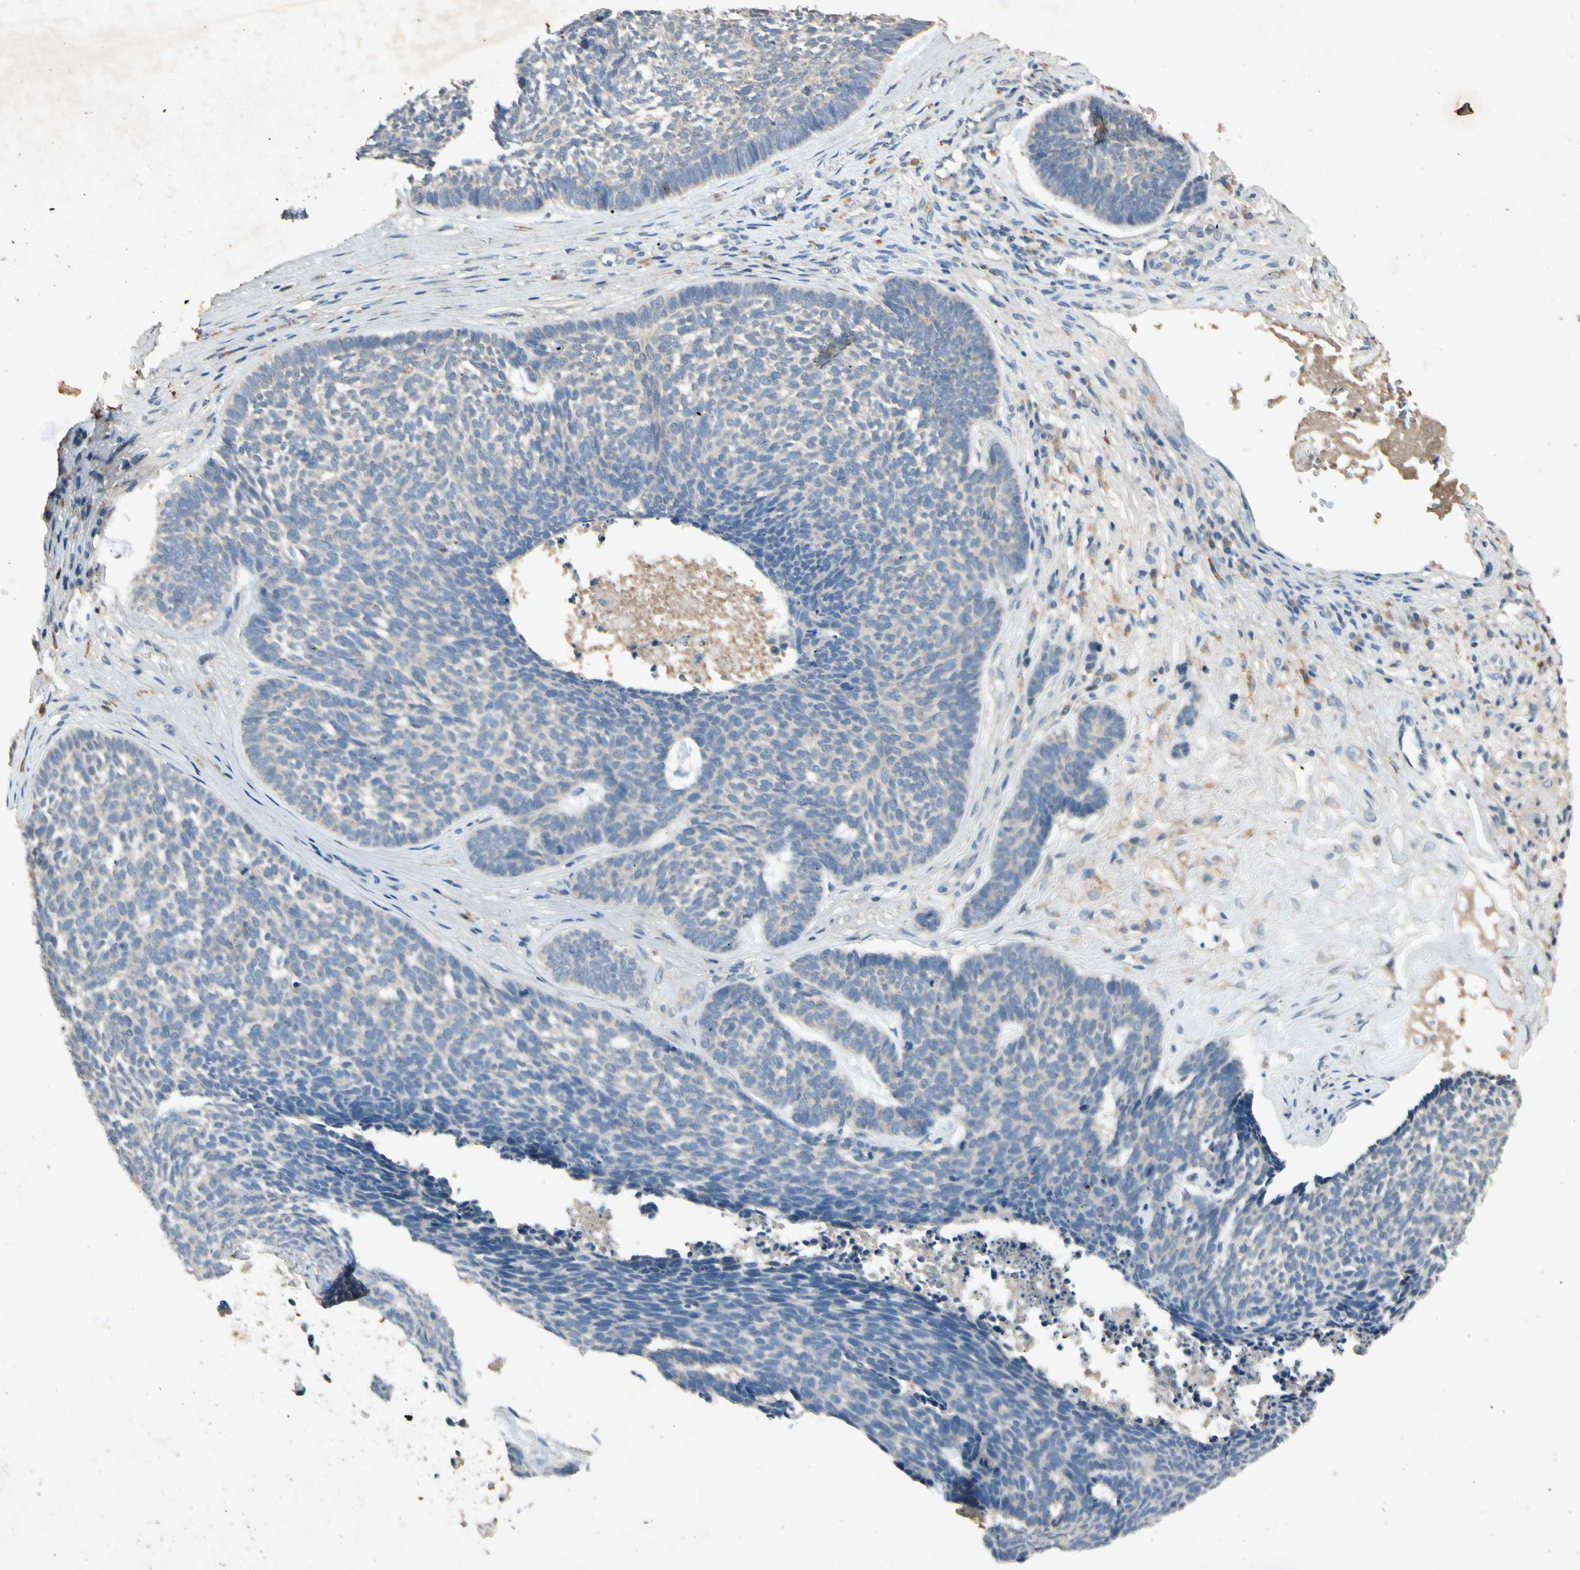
{"staining": {"intensity": "negative", "quantity": "none", "location": "none"}, "tissue": "skin cancer", "cell_type": "Tumor cells", "image_type": "cancer", "snomed": [{"axis": "morphology", "description": "Basal cell carcinoma"}, {"axis": "topography", "description": "Skin"}], "caption": "This is an immunohistochemistry histopathology image of skin cancer. There is no expression in tumor cells.", "gene": "GPLD1", "patient": {"sex": "male", "age": 84}}